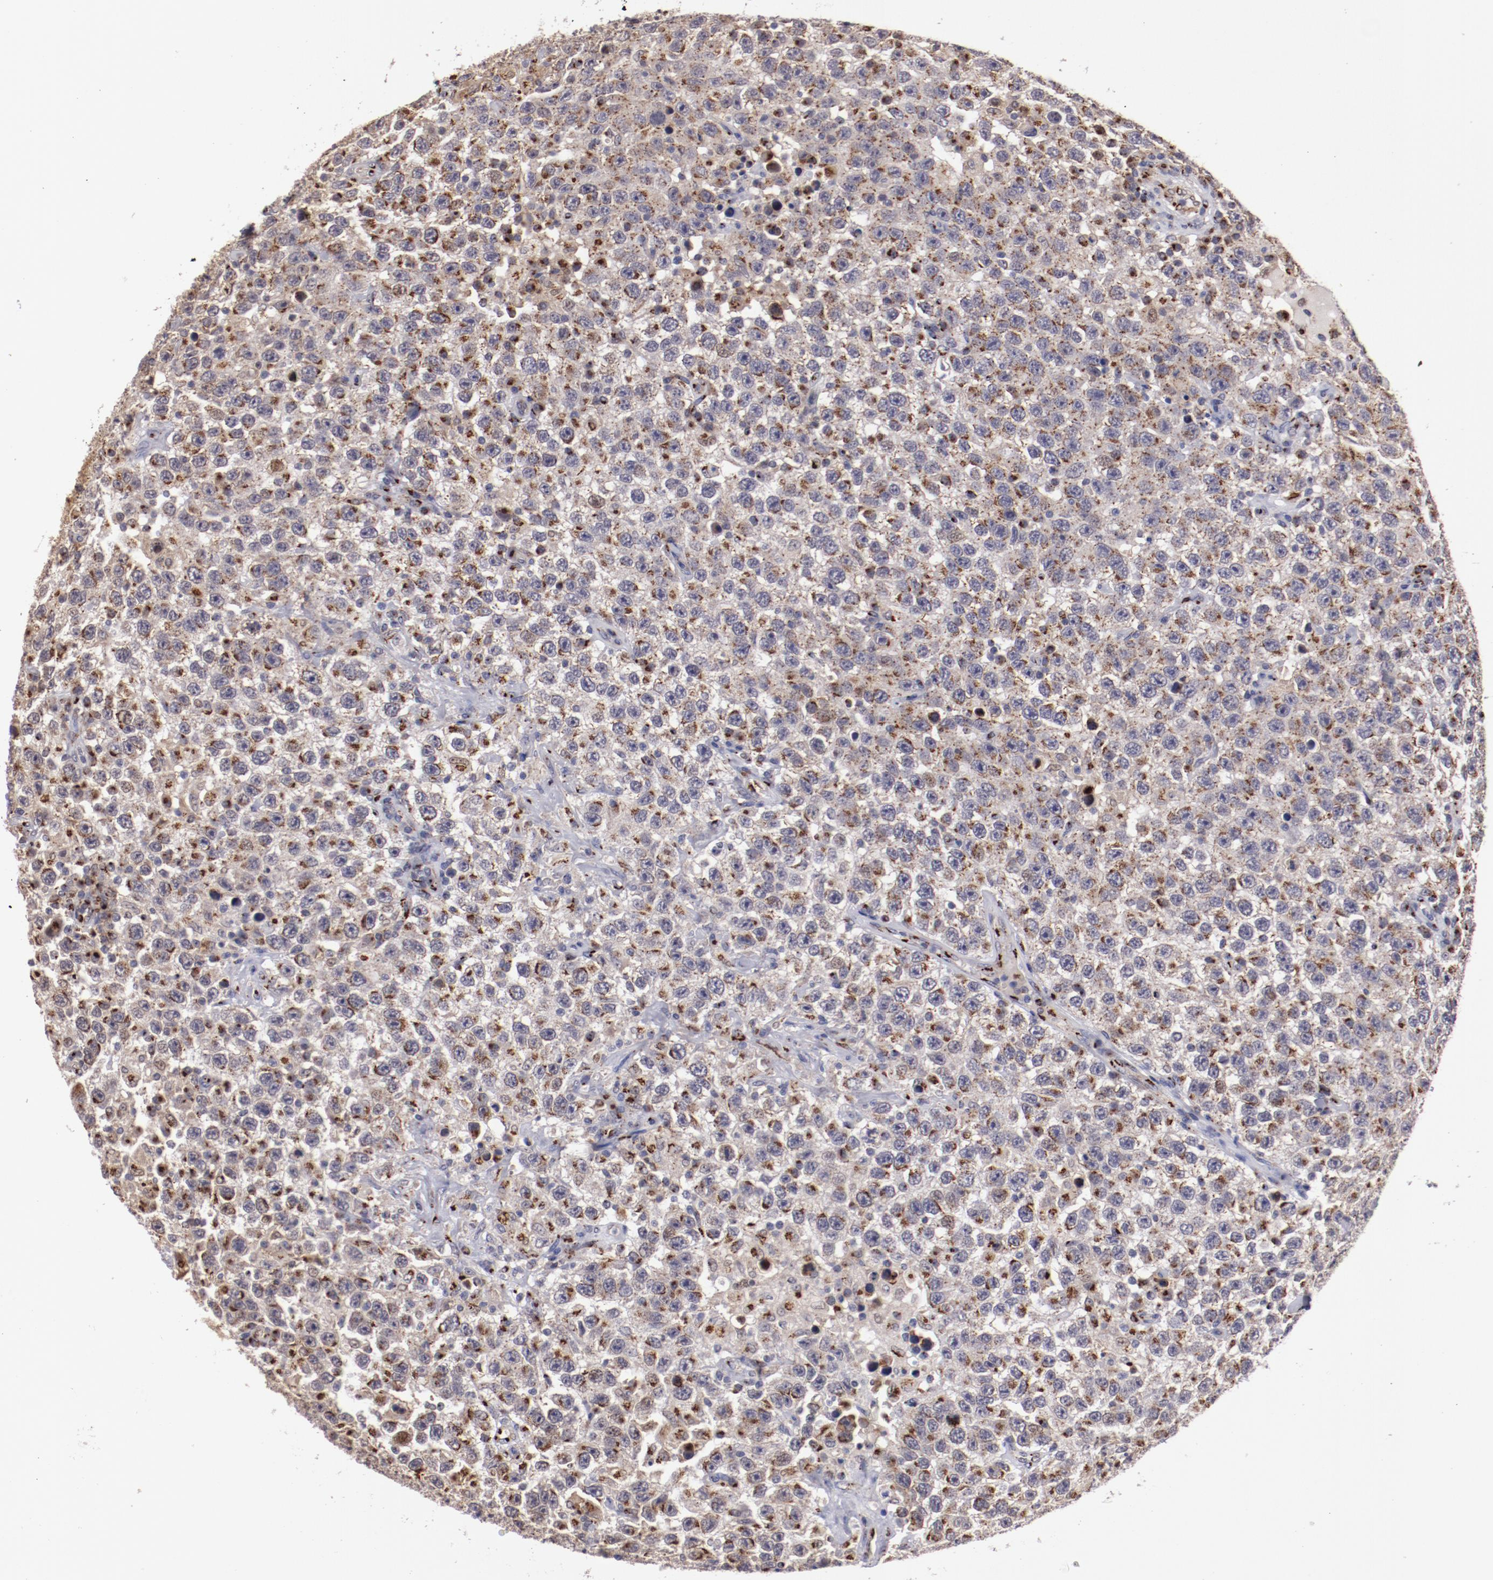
{"staining": {"intensity": "strong", "quantity": ">75%", "location": "cytoplasmic/membranous"}, "tissue": "testis cancer", "cell_type": "Tumor cells", "image_type": "cancer", "snomed": [{"axis": "morphology", "description": "Seminoma, NOS"}, {"axis": "topography", "description": "Testis"}], "caption": "Immunohistochemical staining of testis seminoma demonstrates high levels of strong cytoplasmic/membranous protein positivity in about >75% of tumor cells. The staining was performed using DAB, with brown indicating positive protein expression. Nuclei are stained blue with hematoxylin.", "gene": "GOLIM4", "patient": {"sex": "male", "age": 41}}